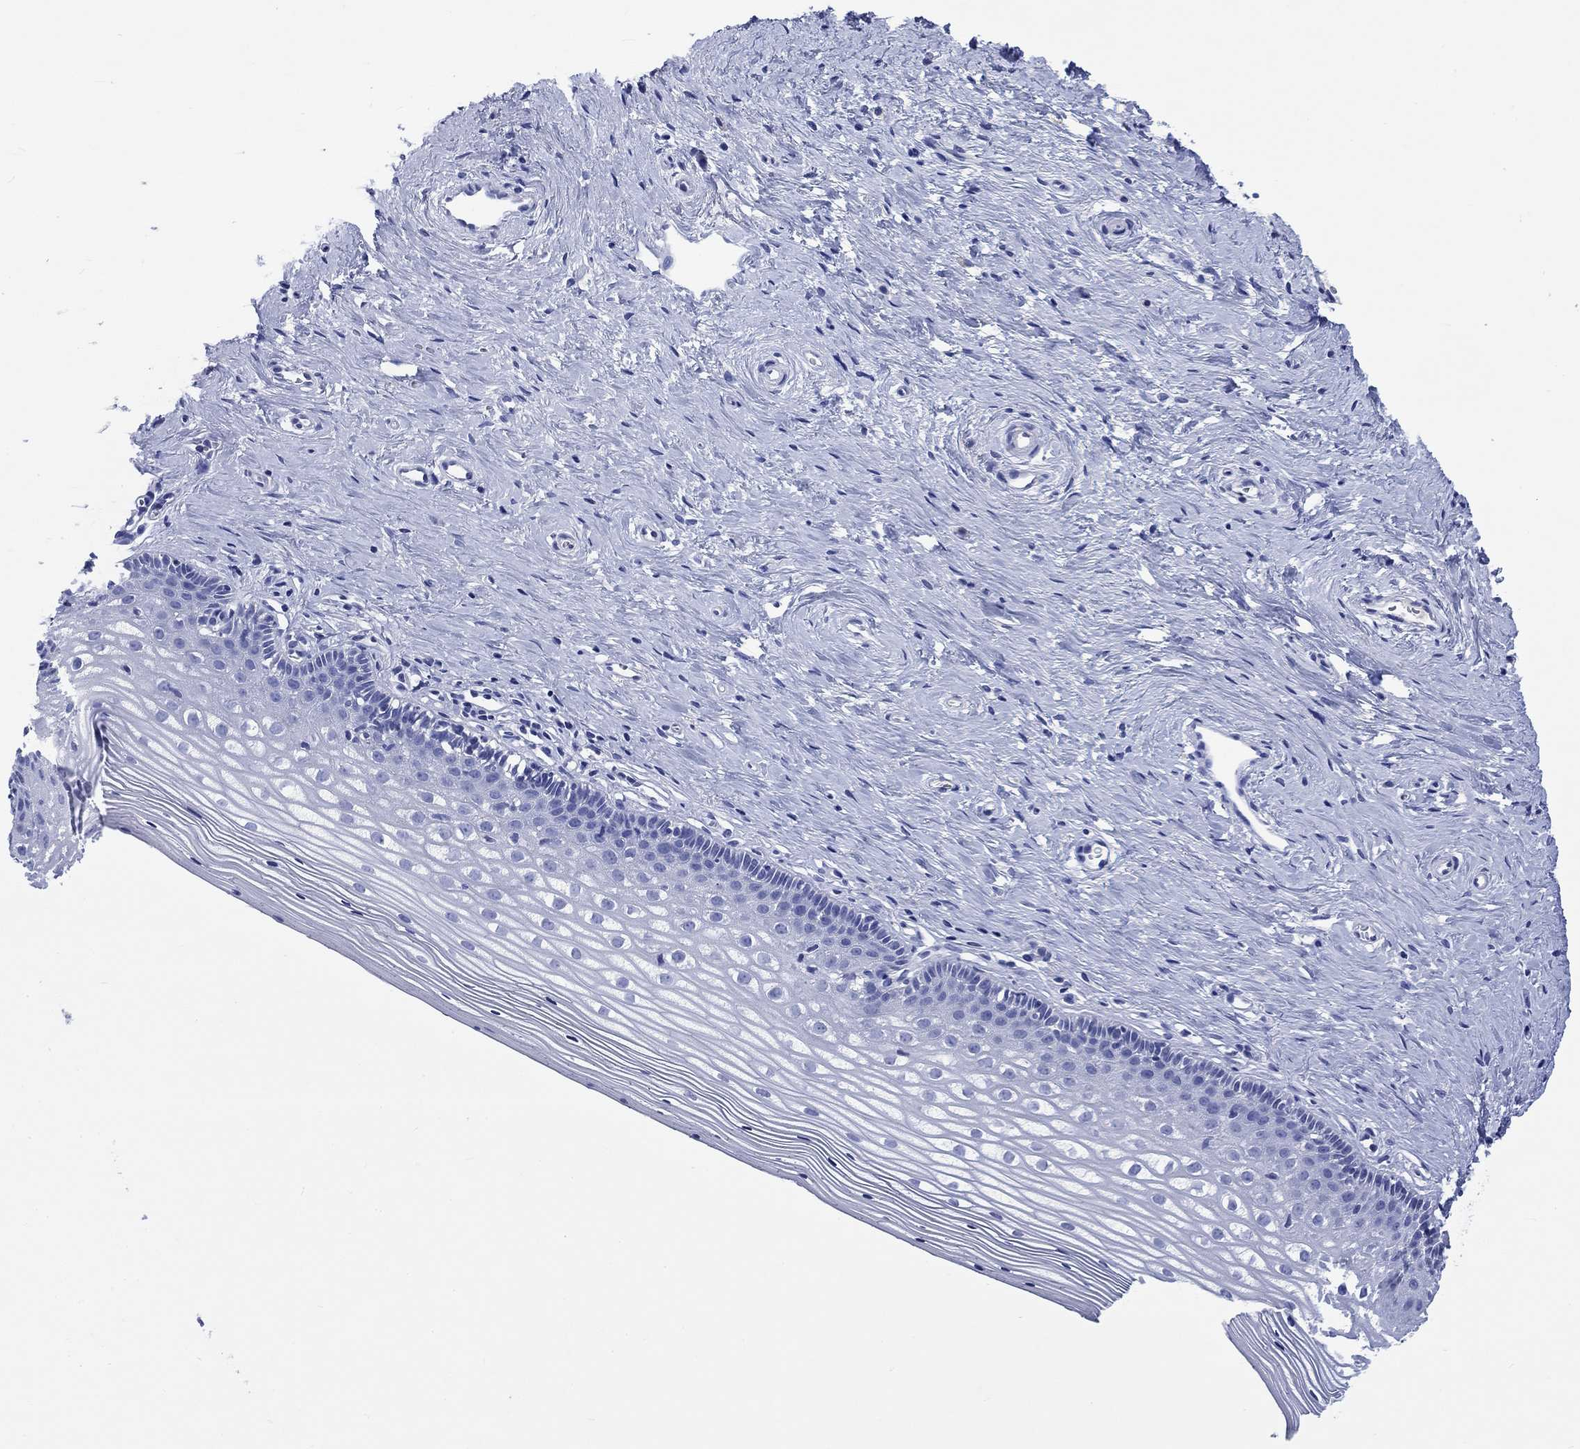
{"staining": {"intensity": "negative", "quantity": "none", "location": "none"}, "tissue": "cervix", "cell_type": "Glandular cells", "image_type": "normal", "snomed": [{"axis": "morphology", "description": "Normal tissue, NOS"}, {"axis": "topography", "description": "Cervix"}], "caption": "Immunohistochemical staining of unremarkable human cervix shows no significant positivity in glandular cells.", "gene": "CACNG3", "patient": {"sex": "female", "age": 40}}